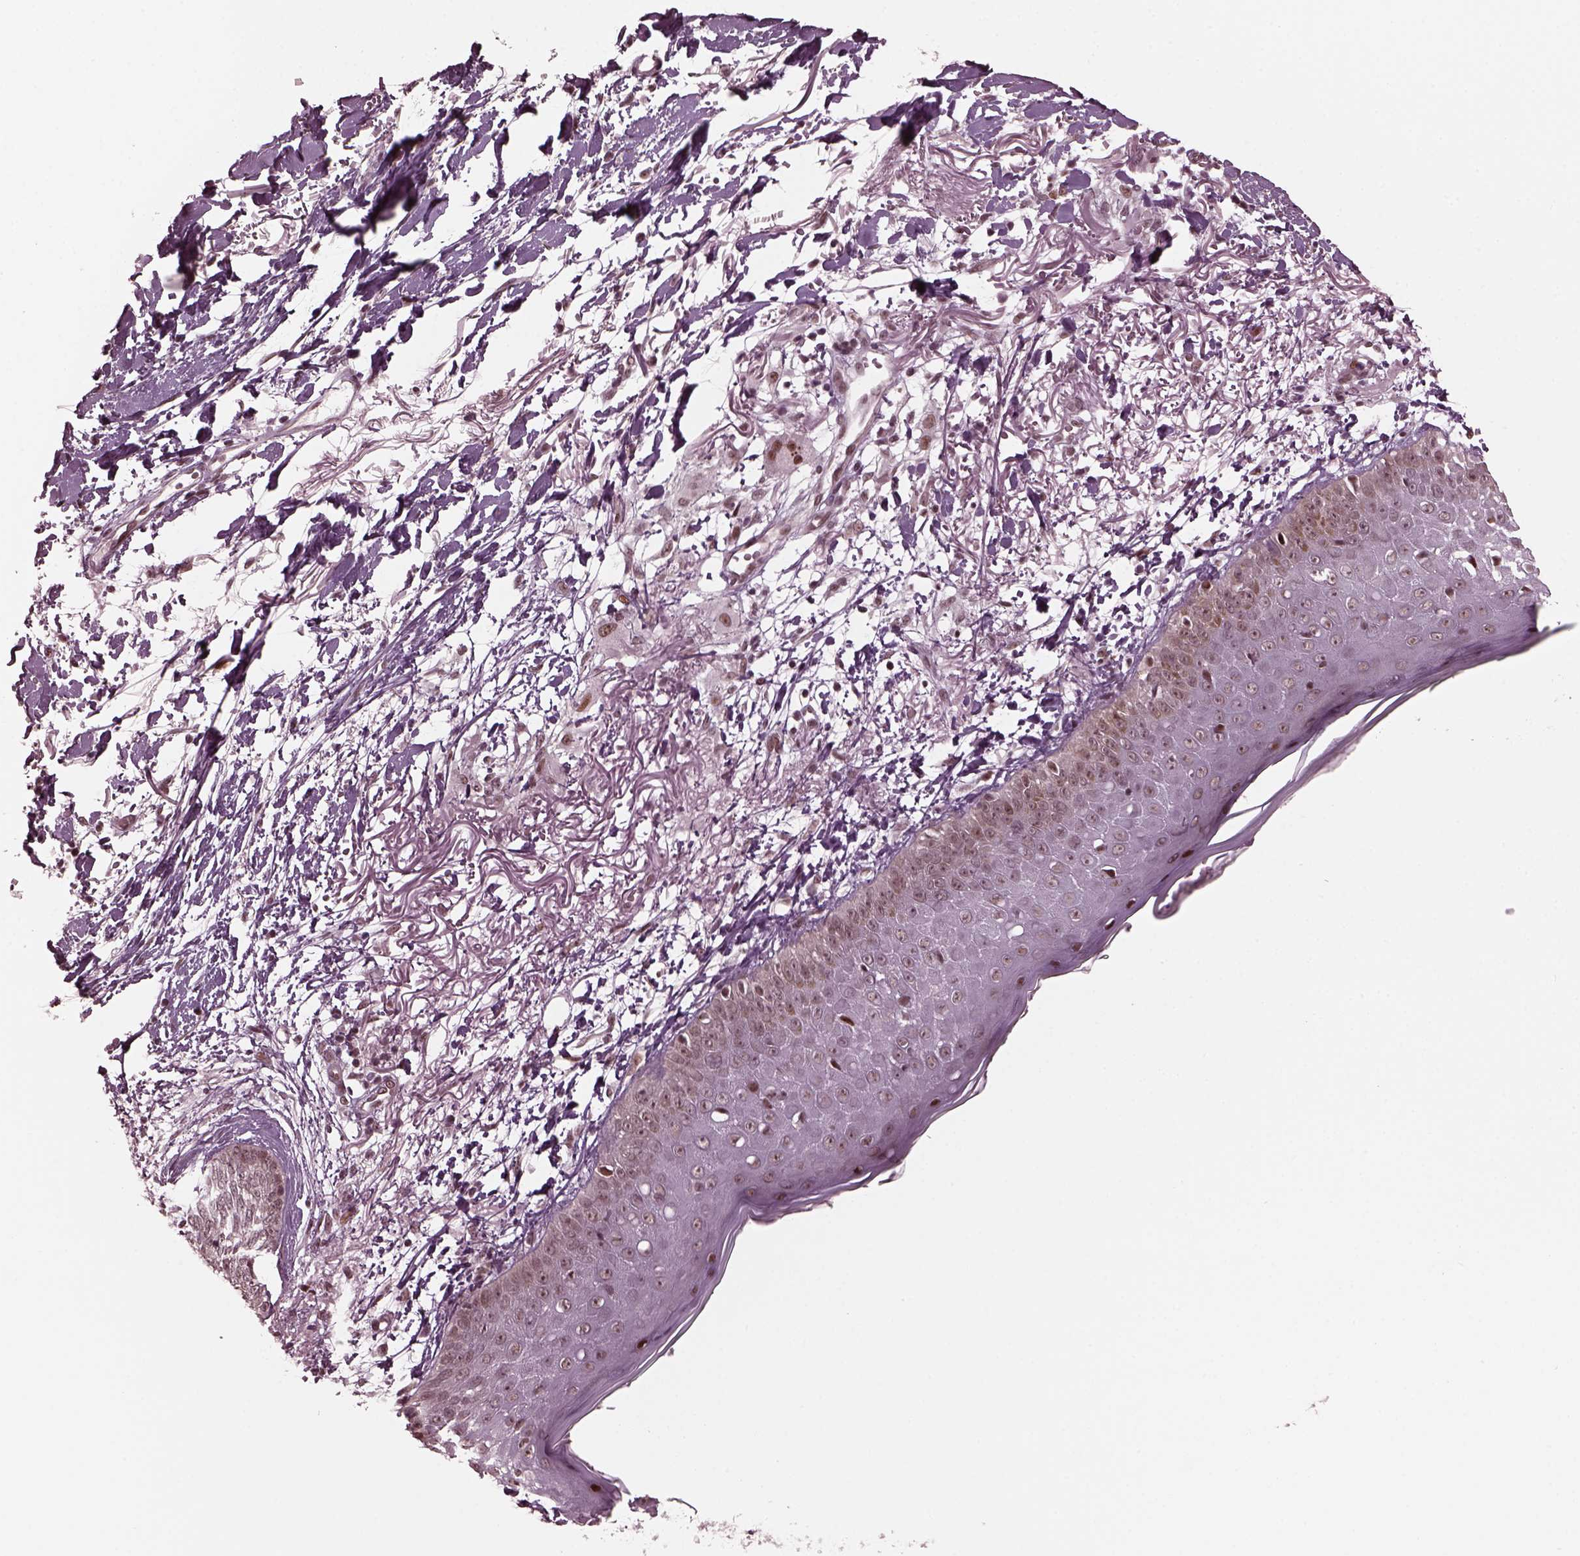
{"staining": {"intensity": "moderate", "quantity": "<25%", "location": "nuclear"}, "tissue": "skin cancer", "cell_type": "Tumor cells", "image_type": "cancer", "snomed": [{"axis": "morphology", "description": "Normal tissue, NOS"}, {"axis": "morphology", "description": "Basal cell carcinoma"}, {"axis": "topography", "description": "Skin"}], "caption": "A low amount of moderate nuclear expression is identified in approximately <25% of tumor cells in skin basal cell carcinoma tissue. The staining was performed using DAB (3,3'-diaminobenzidine), with brown indicating positive protein expression. Nuclei are stained blue with hematoxylin.", "gene": "TRIB3", "patient": {"sex": "male", "age": 84}}